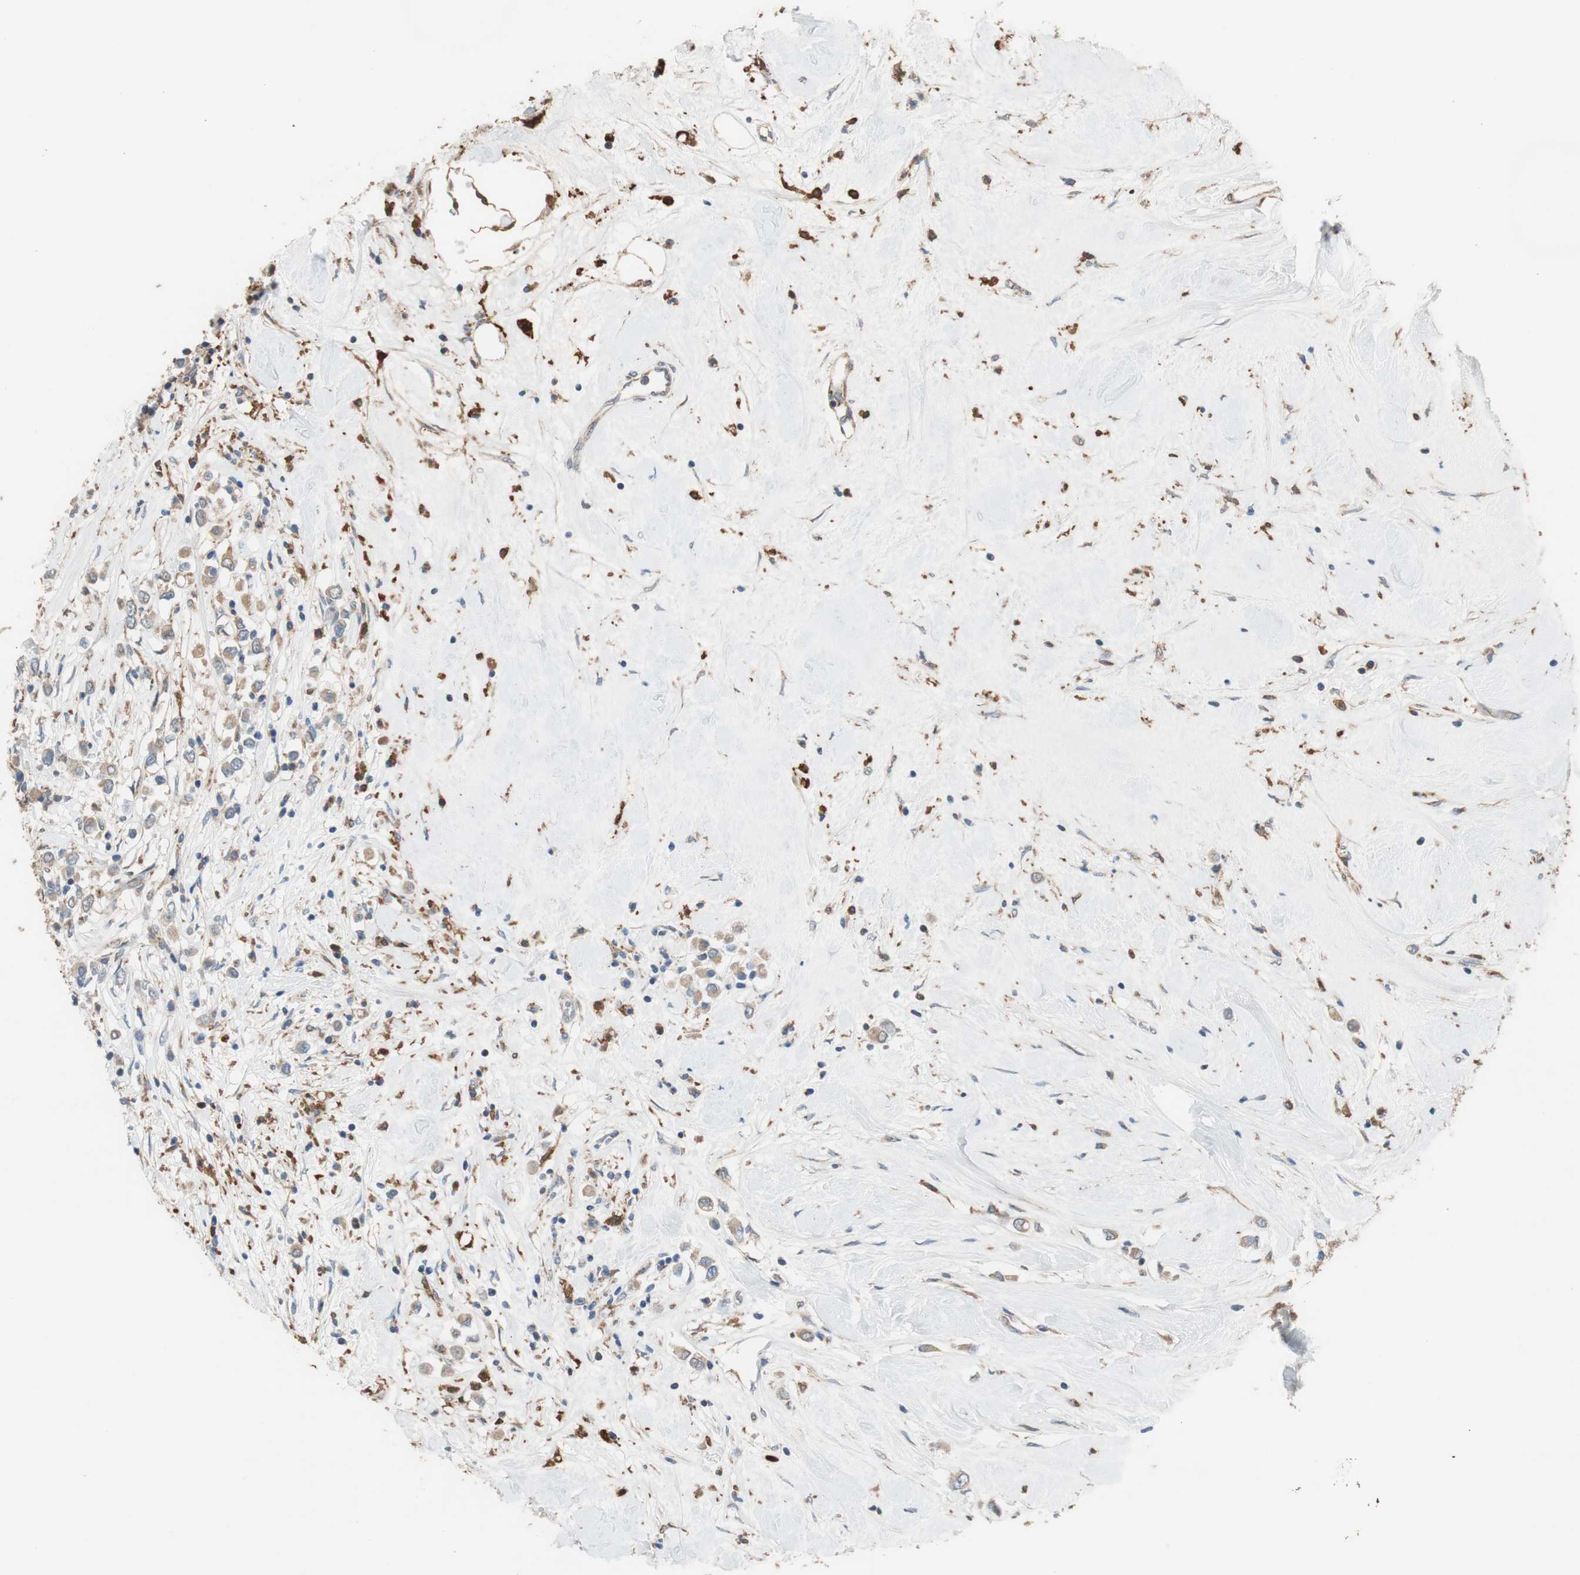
{"staining": {"intensity": "moderate", "quantity": ">75%", "location": "cytoplasmic/membranous"}, "tissue": "breast cancer", "cell_type": "Tumor cells", "image_type": "cancer", "snomed": [{"axis": "morphology", "description": "Duct carcinoma"}, {"axis": "topography", "description": "Breast"}], "caption": "Immunohistochemical staining of invasive ductal carcinoma (breast) reveals medium levels of moderate cytoplasmic/membranous staining in approximately >75% of tumor cells. The protein of interest is stained brown, and the nuclei are stained in blue (DAB (3,3'-diaminobenzidine) IHC with brightfield microscopy, high magnification).", "gene": "ALDH1A2", "patient": {"sex": "female", "age": 61}}